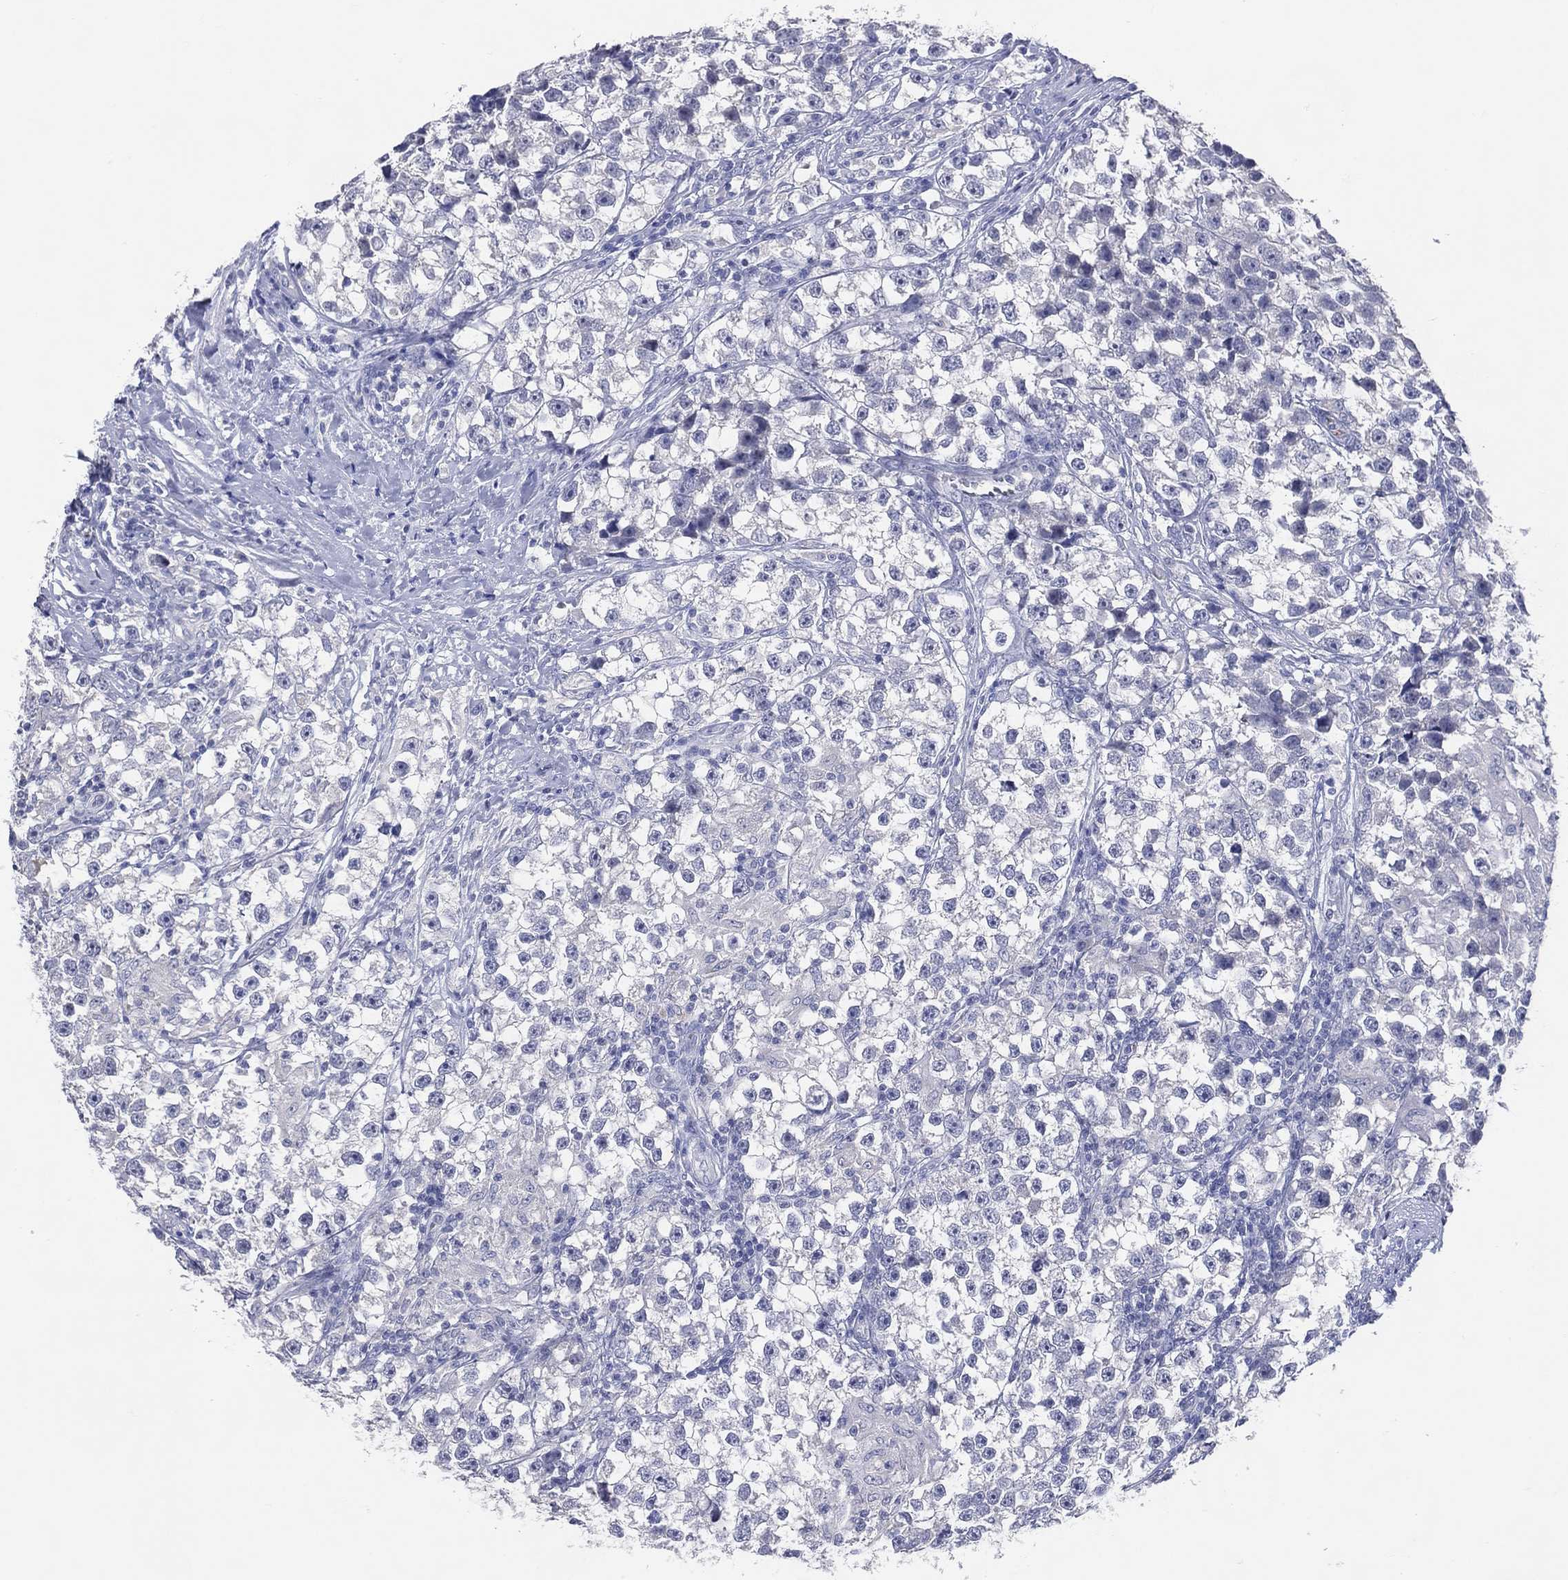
{"staining": {"intensity": "negative", "quantity": "none", "location": "none"}, "tissue": "testis cancer", "cell_type": "Tumor cells", "image_type": "cancer", "snomed": [{"axis": "morphology", "description": "Seminoma, NOS"}, {"axis": "topography", "description": "Testis"}], "caption": "IHC of human testis seminoma reveals no expression in tumor cells. (Stains: DAB (3,3'-diaminobenzidine) immunohistochemistry (IHC) with hematoxylin counter stain, Microscopy: brightfield microscopy at high magnification).", "gene": "DNAH6", "patient": {"sex": "male", "age": 46}}